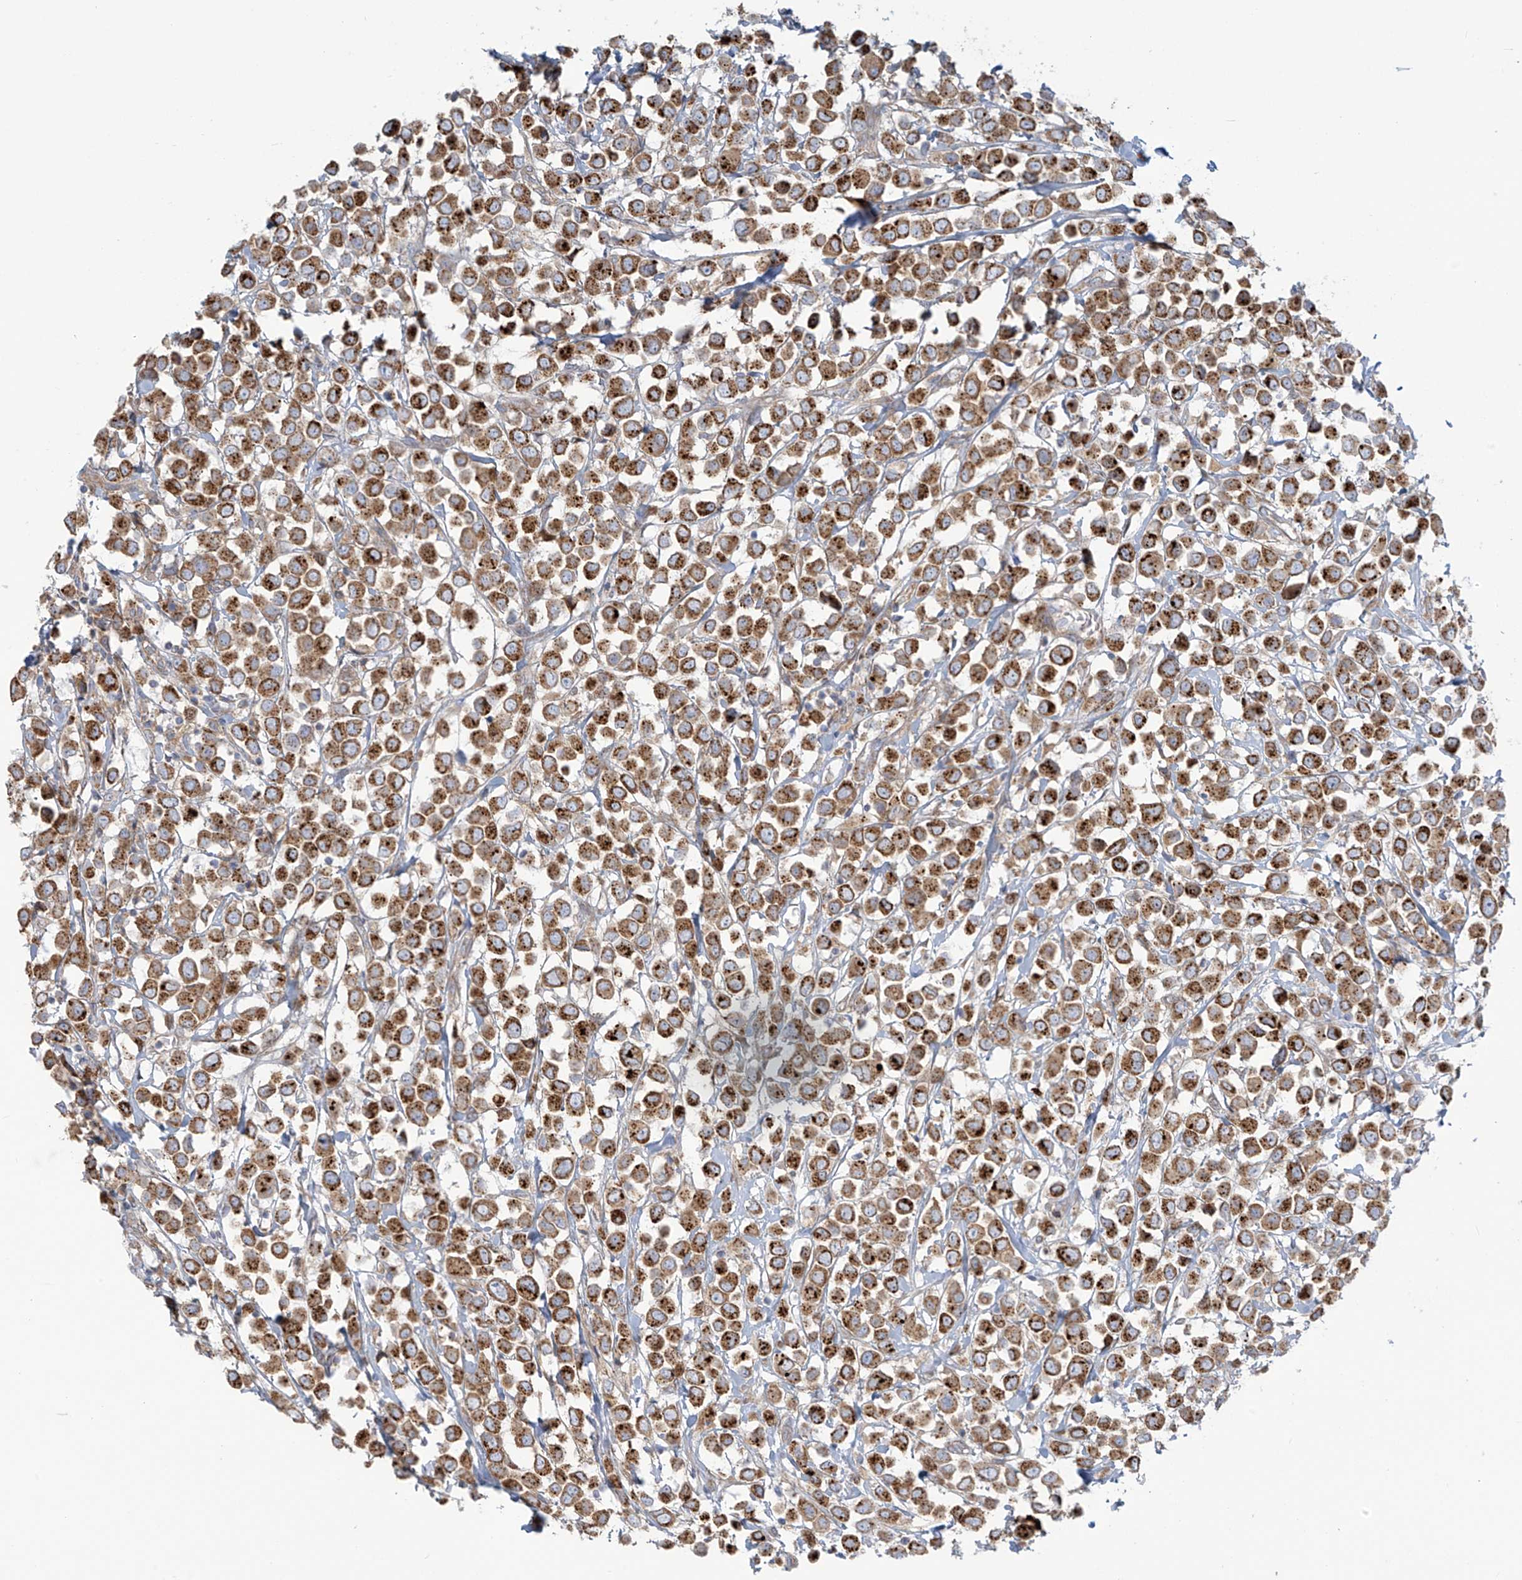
{"staining": {"intensity": "strong", "quantity": "25%-75%", "location": "cytoplasmic/membranous"}, "tissue": "breast cancer", "cell_type": "Tumor cells", "image_type": "cancer", "snomed": [{"axis": "morphology", "description": "Duct carcinoma"}, {"axis": "topography", "description": "Breast"}], "caption": "Brown immunohistochemical staining in human breast cancer (invasive ductal carcinoma) displays strong cytoplasmic/membranous expression in about 25%-75% of tumor cells.", "gene": "LZTS3", "patient": {"sex": "female", "age": 61}}